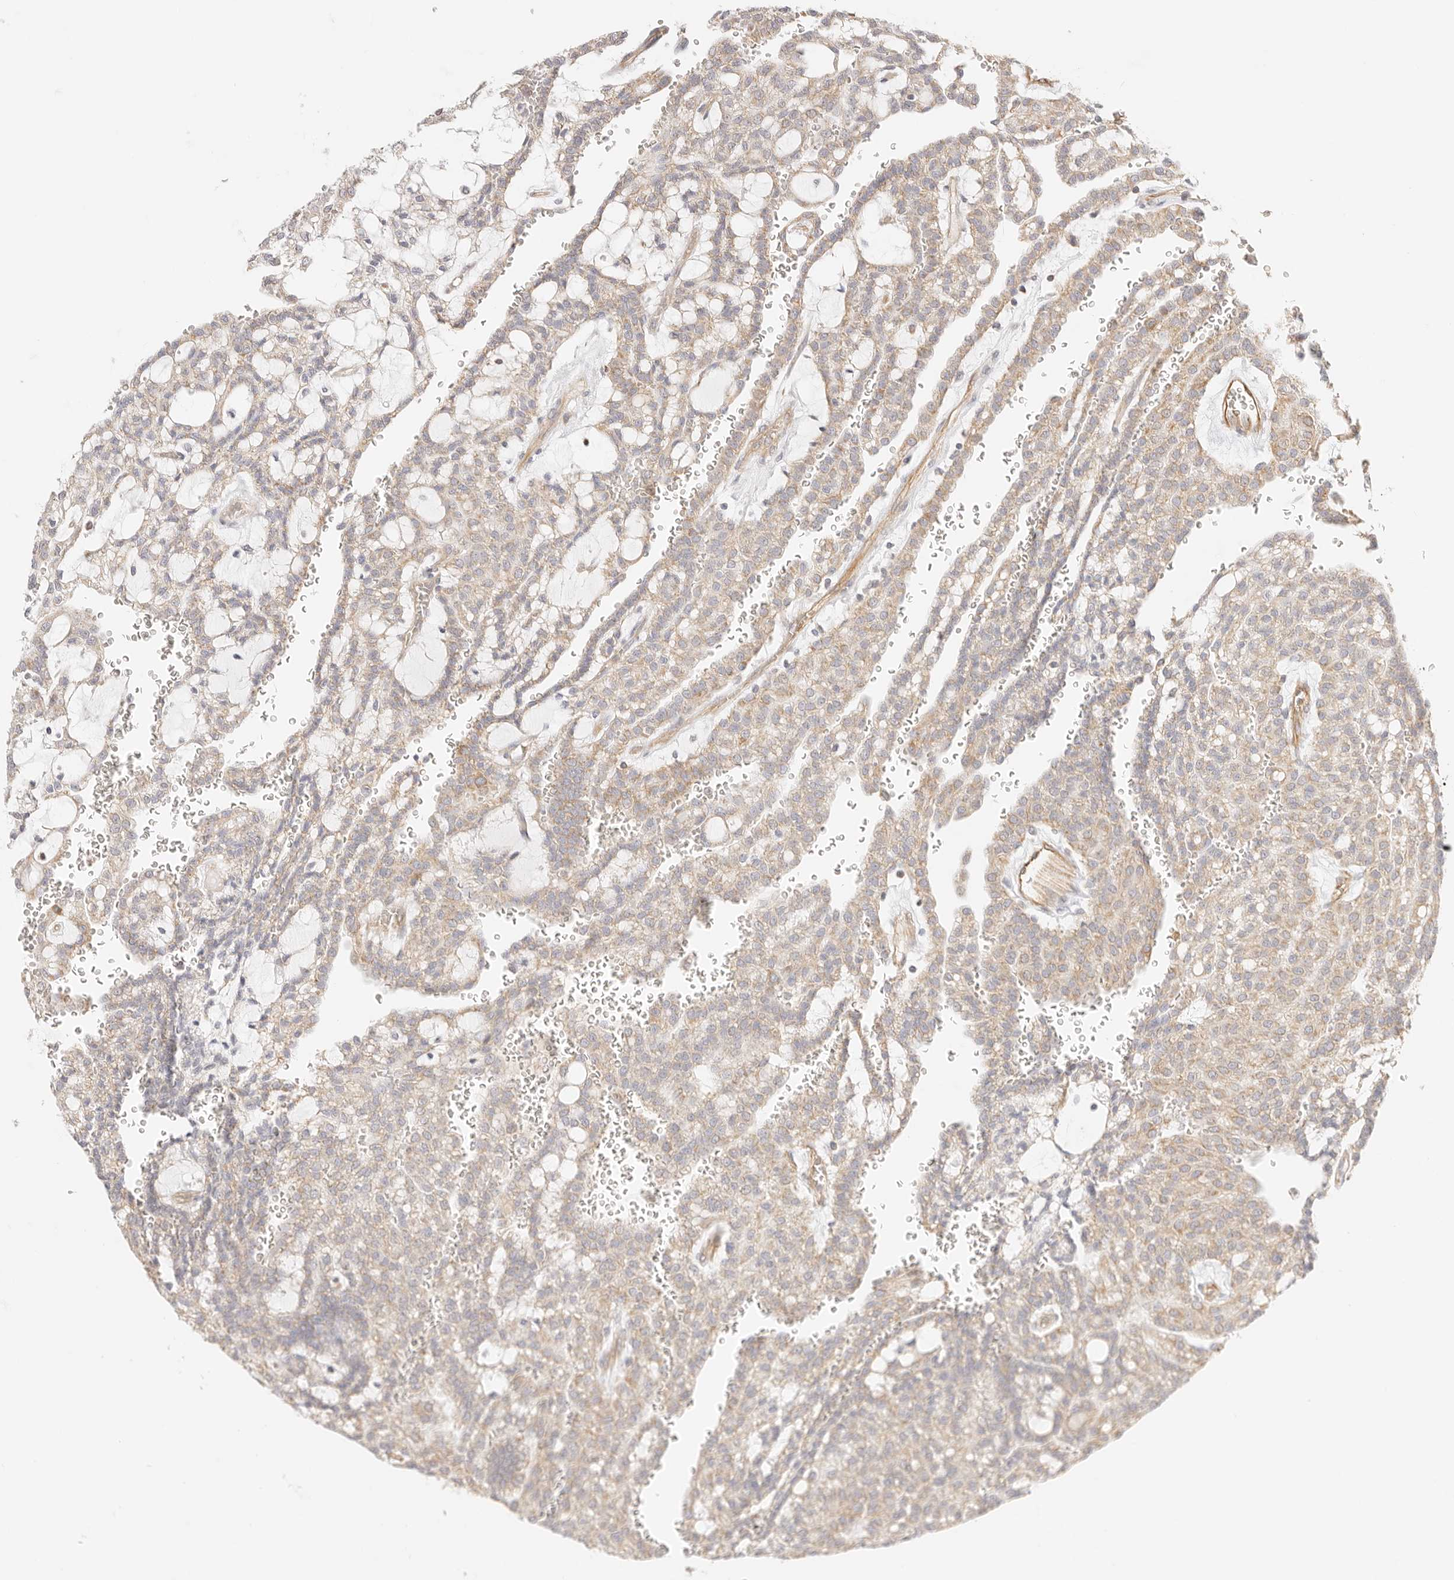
{"staining": {"intensity": "weak", "quantity": ">75%", "location": "cytoplasmic/membranous"}, "tissue": "renal cancer", "cell_type": "Tumor cells", "image_type": "cancer", "snomed": [{"axis": "morphology", "description": "Adenocarcinoma, NOS"}, {"axis": "topography", "description": "Kidney"}], "caption": "Renal cancer (adenocarcinoma) tissue exhibits weak cytoplasmic/membranous staining in approximately >75% of tumor cells, visualized by immunohistochemistry.", "gene": "ZC3H11A", "patient": {"sex": "male", "age": 63}}